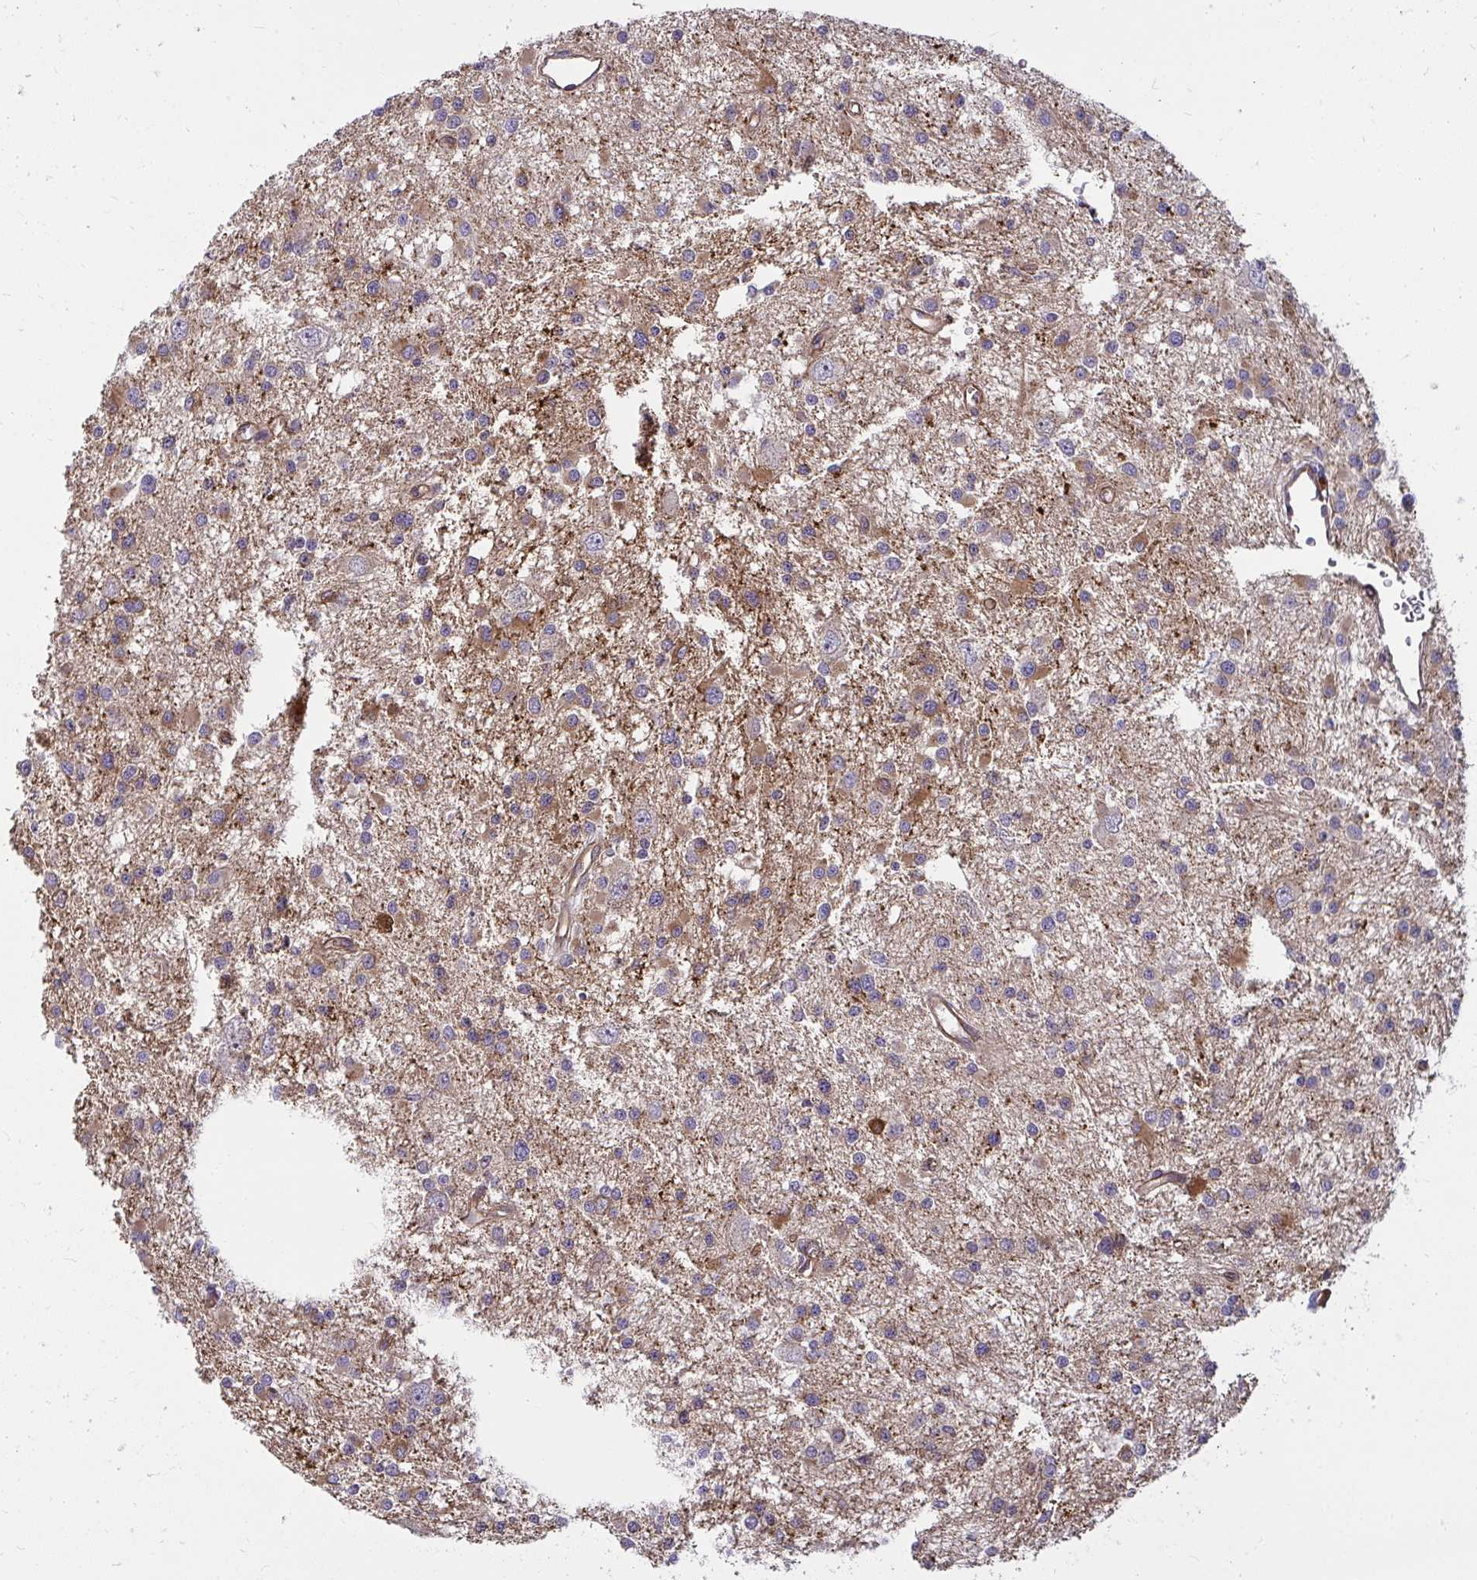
{"staining": {"intensity": "moderate", "quantity": "25%-75%", "location": "cytoplasmic/membranous"}, "tissue": "glioma", "cell_type": "Tumor cells", "image_type": "cancer", "snomed": [{"axis": "morphology", "description": "Glioma, malignant, High grade"}, {"axis": "topography", "description": "Brain"}], "caption": "High-grade glioma (malignant) stained with a brown dye exhibits moderate cytoplasmic/membranous positive expression in approximately 25%-75% of tumor cells.", "gene": "IFIT3", "patient": {"sex": "male", "age": 54}}